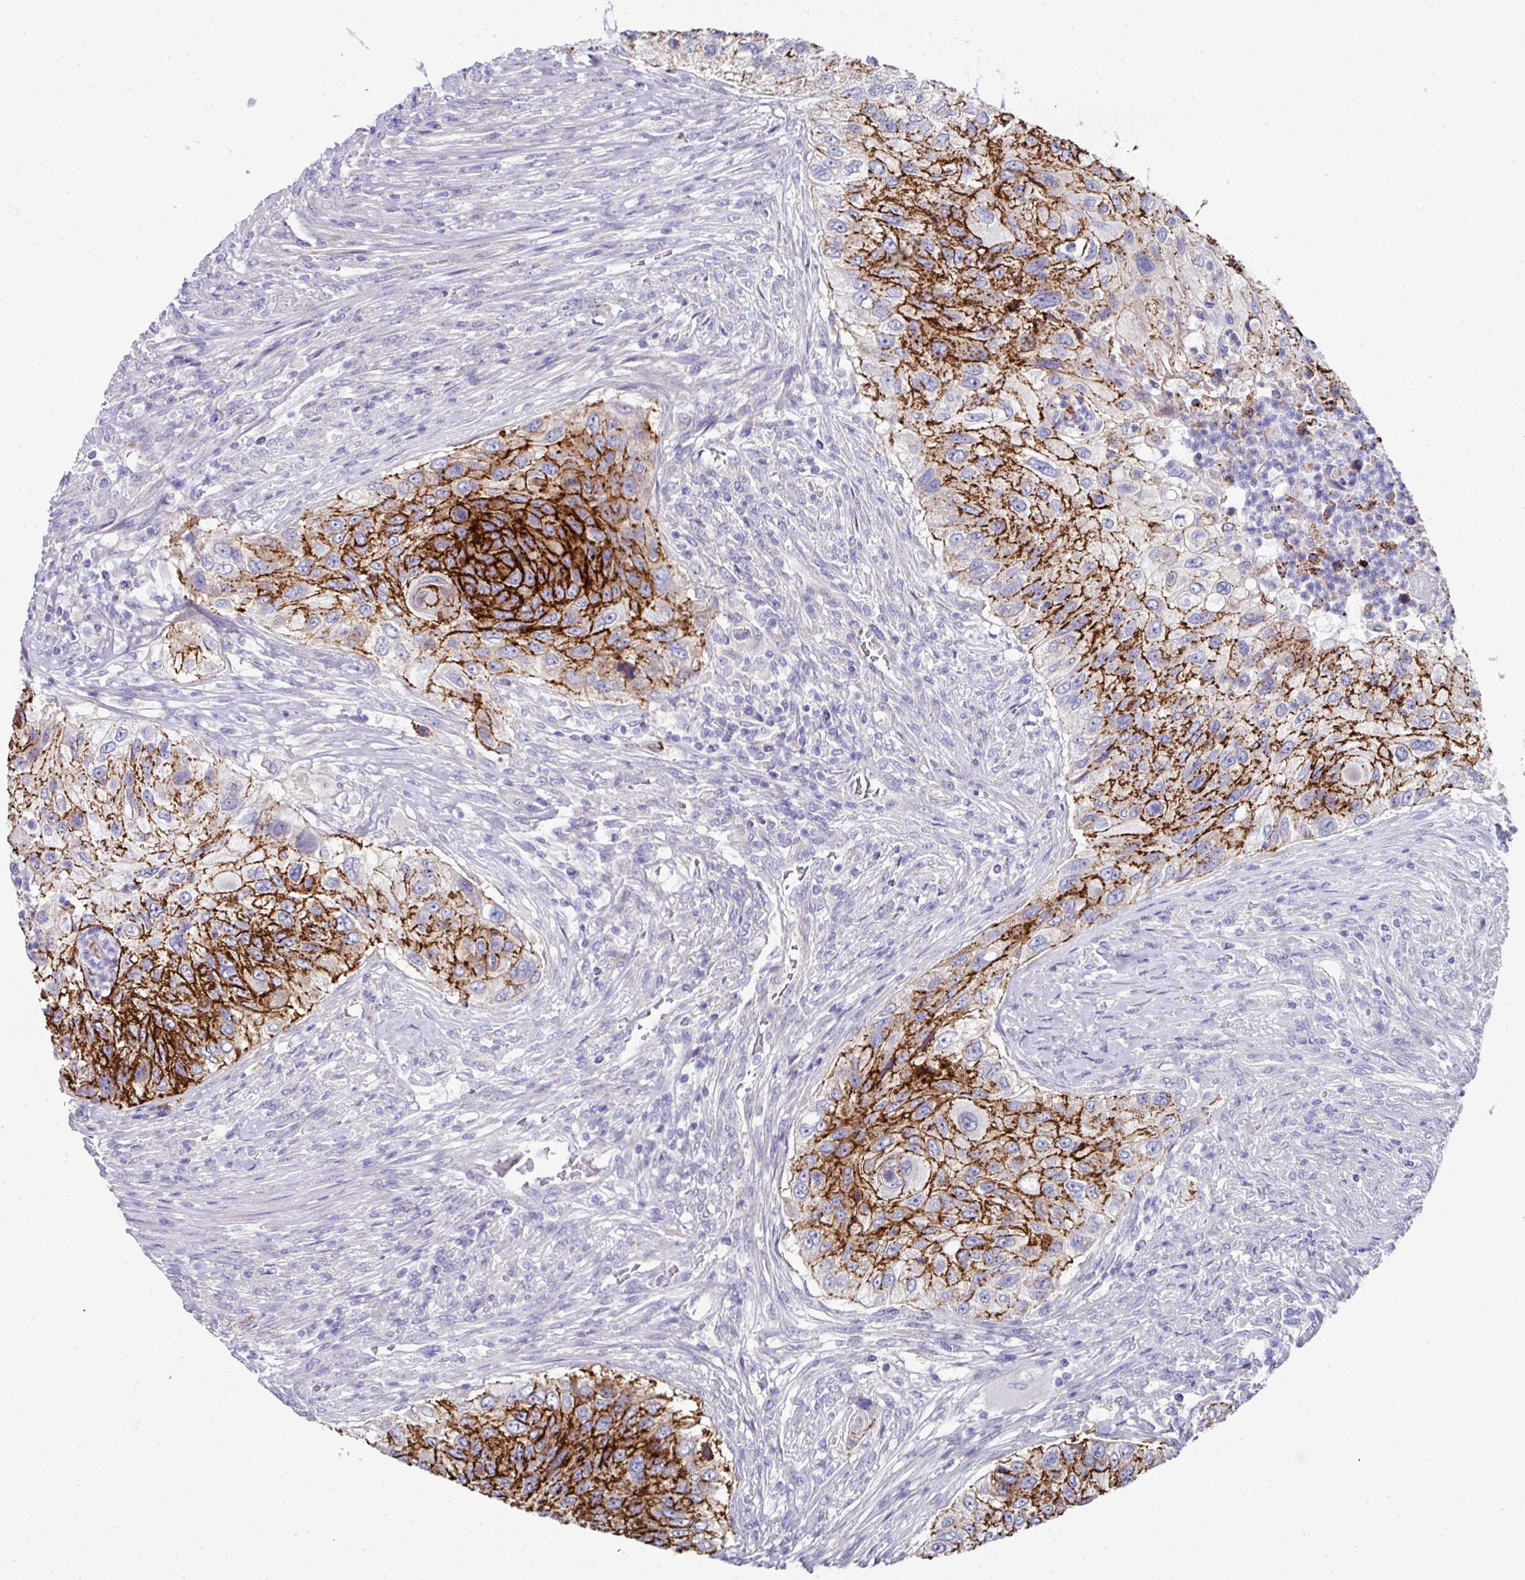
{"staining": {"intensity": "strong", "quantity": ">75%", "location": "cytoplasmic/membranous"}, "tissue": "urothelial cancer", "cell_type": "Tumor cells", "image_type": "cancer", "snomed": [{"axis": "morphology", "description": "Urothelial carcinoma, High grade"}, {"axis": "topography", "description": "Urinary bladder"}], "caption": "This is an image of IHC staining of urothelial cancer, which shows strong expression in the cytoplasmic/membranous of tumor cells.", "gene": "CLDN1", "patient": {"sex": "female", "age": 60}}